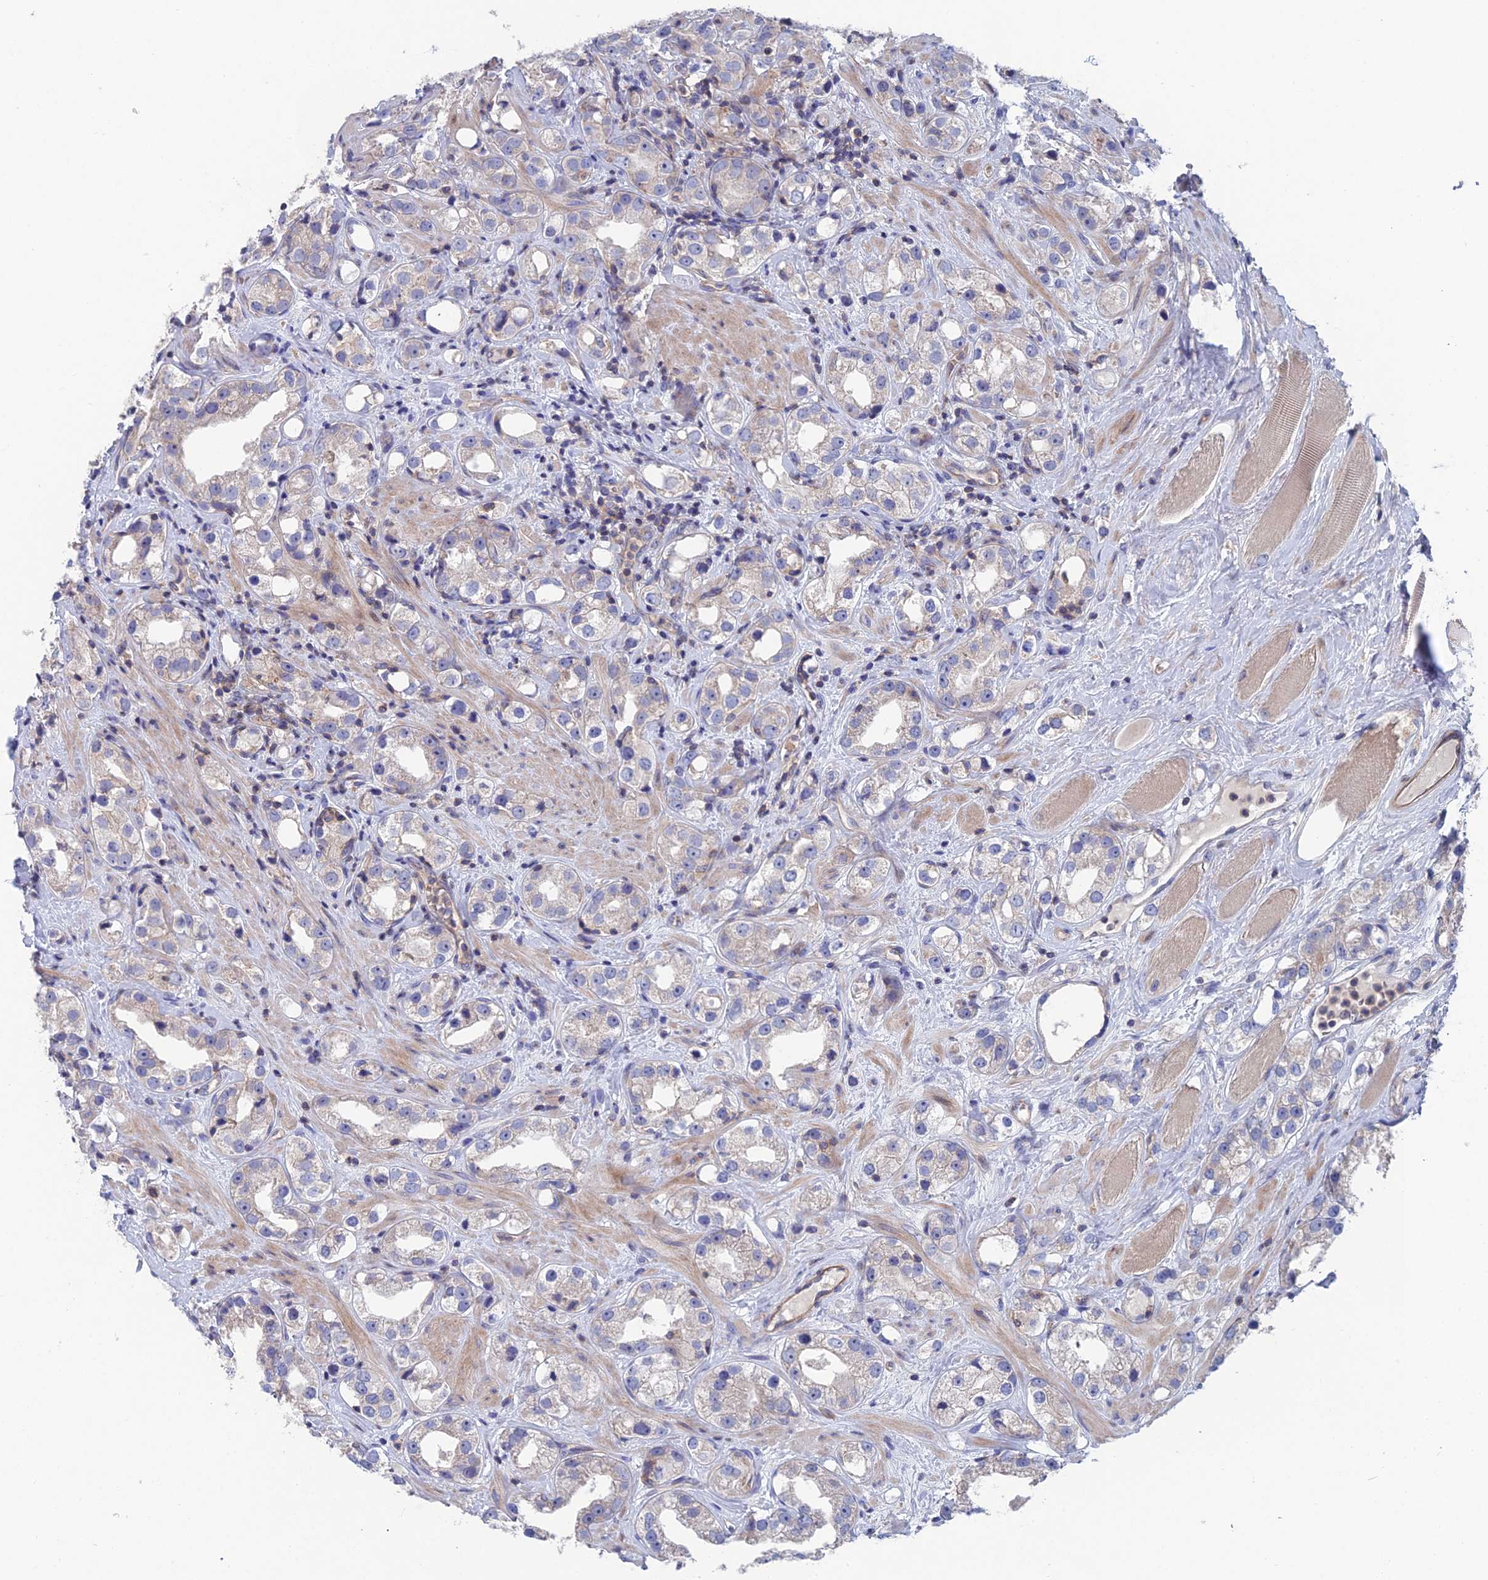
{"staining": {"intensity": "negative", "quantity": "none", "location": "none"}, "tissue": "prostate cancer", "cell_type": "Tumor cells", "image_type": "cancer", "snomed": [{"axis": "morphology", "description": "Adenocarcinoma, NOS"}, {"axis": "topography", "description": "Prostate"}], "caption": "This is an immunohistochemistry histopathology image of prostate cancer. There is no positivity in tumor cells.", "gene": "USP37", "patient": {"sex": "male", "age": 79}}